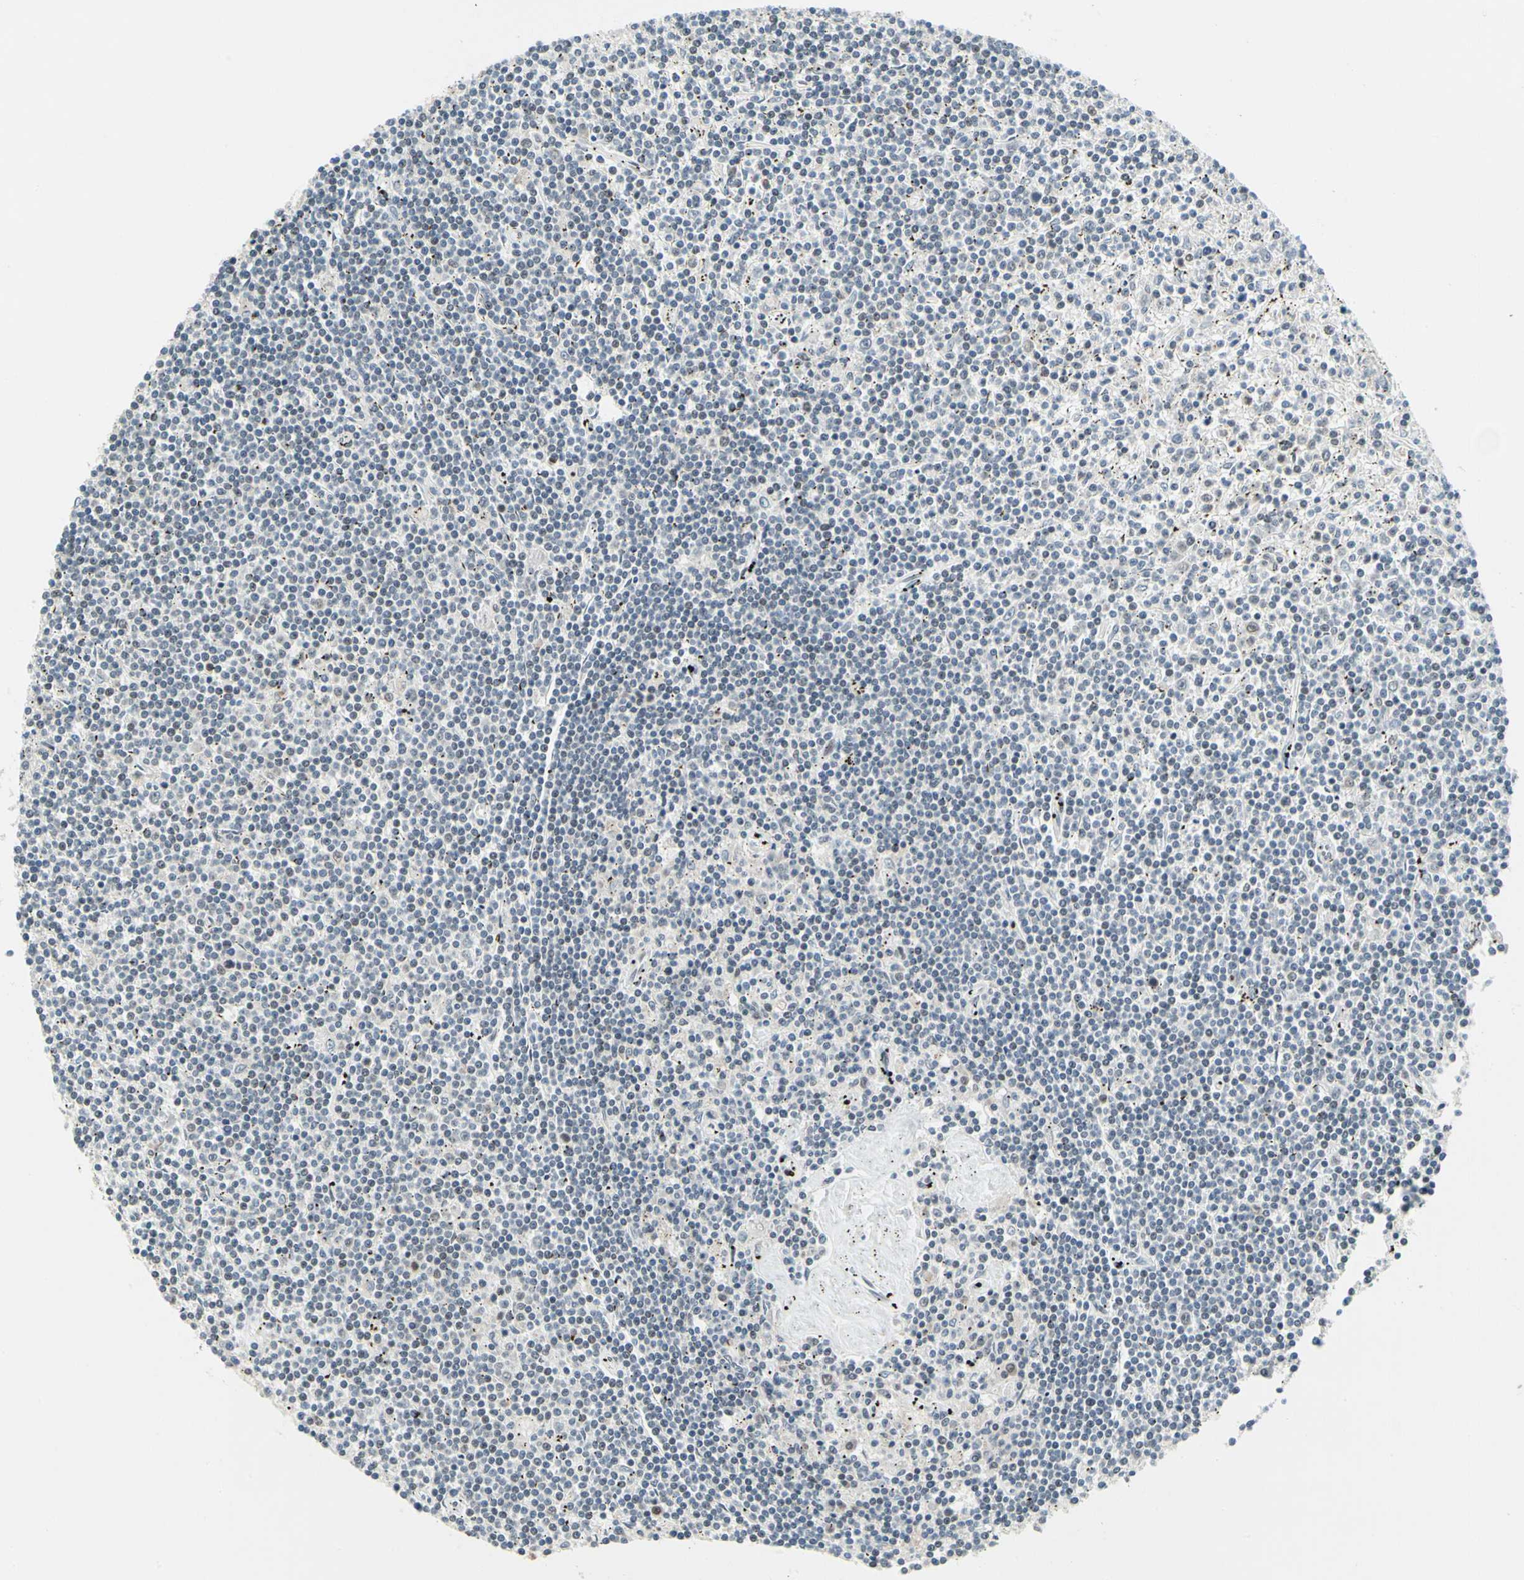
{"staining": {"intensity": "weak", "quantity": "<25%", "location": "cytoplasmic/membranous"}, "tissue": "lymphoma", "cell_type": "Tumor cells", "image_type": "cancer", "snomed": [{"axis": "morphology", "description": "Malignant lymphoma, non-Hodgkin's type, Low grade"}, {"axis": "topography", "description": "Spleen"}], "caption": "Low-grade malignant lymphoma, non-Hodgkin's type was stained to show a protein in brown. There is no significant staining in tumor cells. Brightfield microscopy of immunohistochemistry (IHC) stained with DAB (brown) and hematoxylin (blue), captured at high magnification.", "gene": "POGZ", "patient": {"sex": "male", "age": 76}}